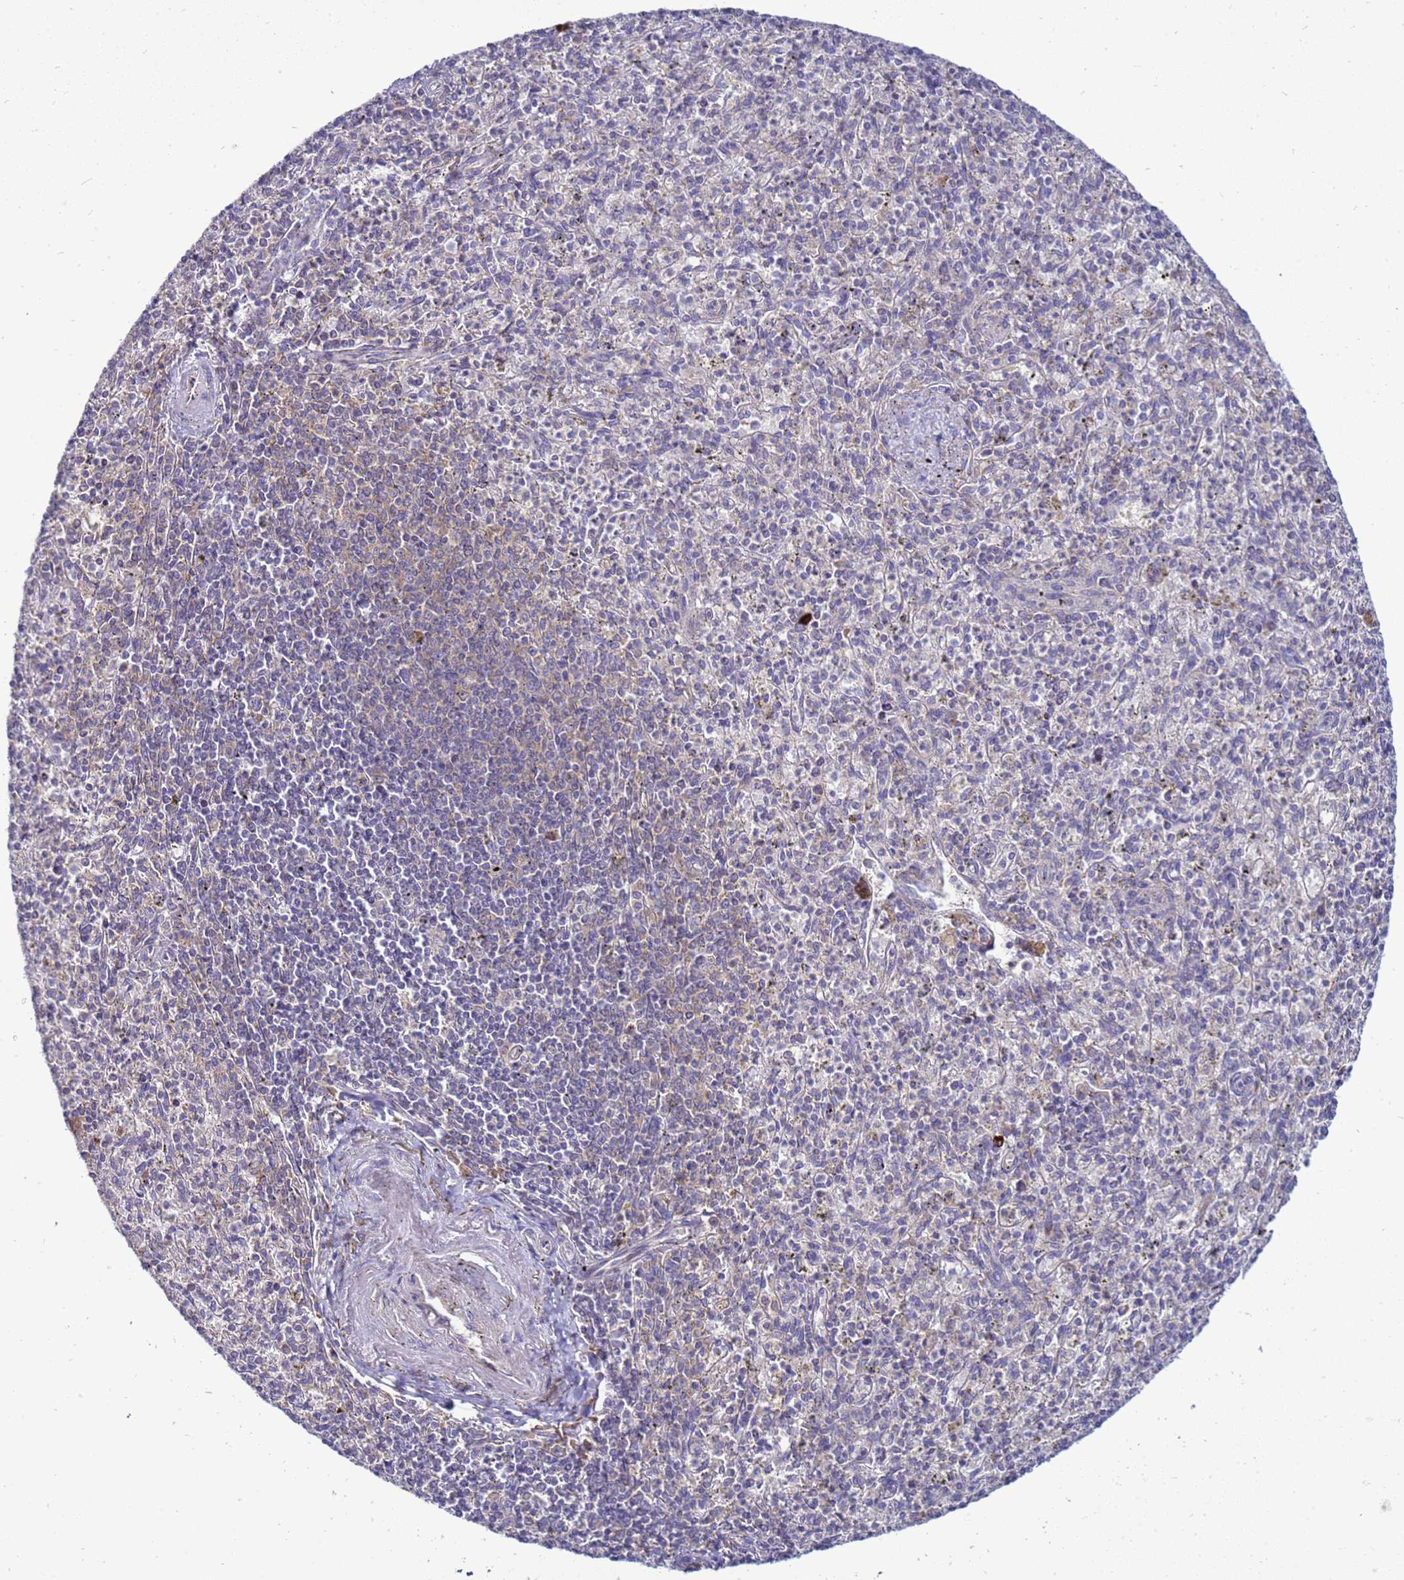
{"staining": {"intensity": "weak", "quantity": "<25%", "location": "cytoplasmic/membranous"}, "tissue": "spleen", "cell_type": "Cells in red pulp", "image_type": "normal", "snomed": [{"axis": "morphology", "description": "Normal tissue, NOS"}, {"axis": "topography", "description": "Spleen"}], "caption": "Immunohistochemical staining of unremarkable spleen displays no significant positivity in cells in red pulp. (Brightfield microscopy of DAB (3,3'-diaminobenzidine) immunohistochemistry (IHC) at high magnification).", "gene": "MON1B", "patient": {"sex": "male", "age": 72}}